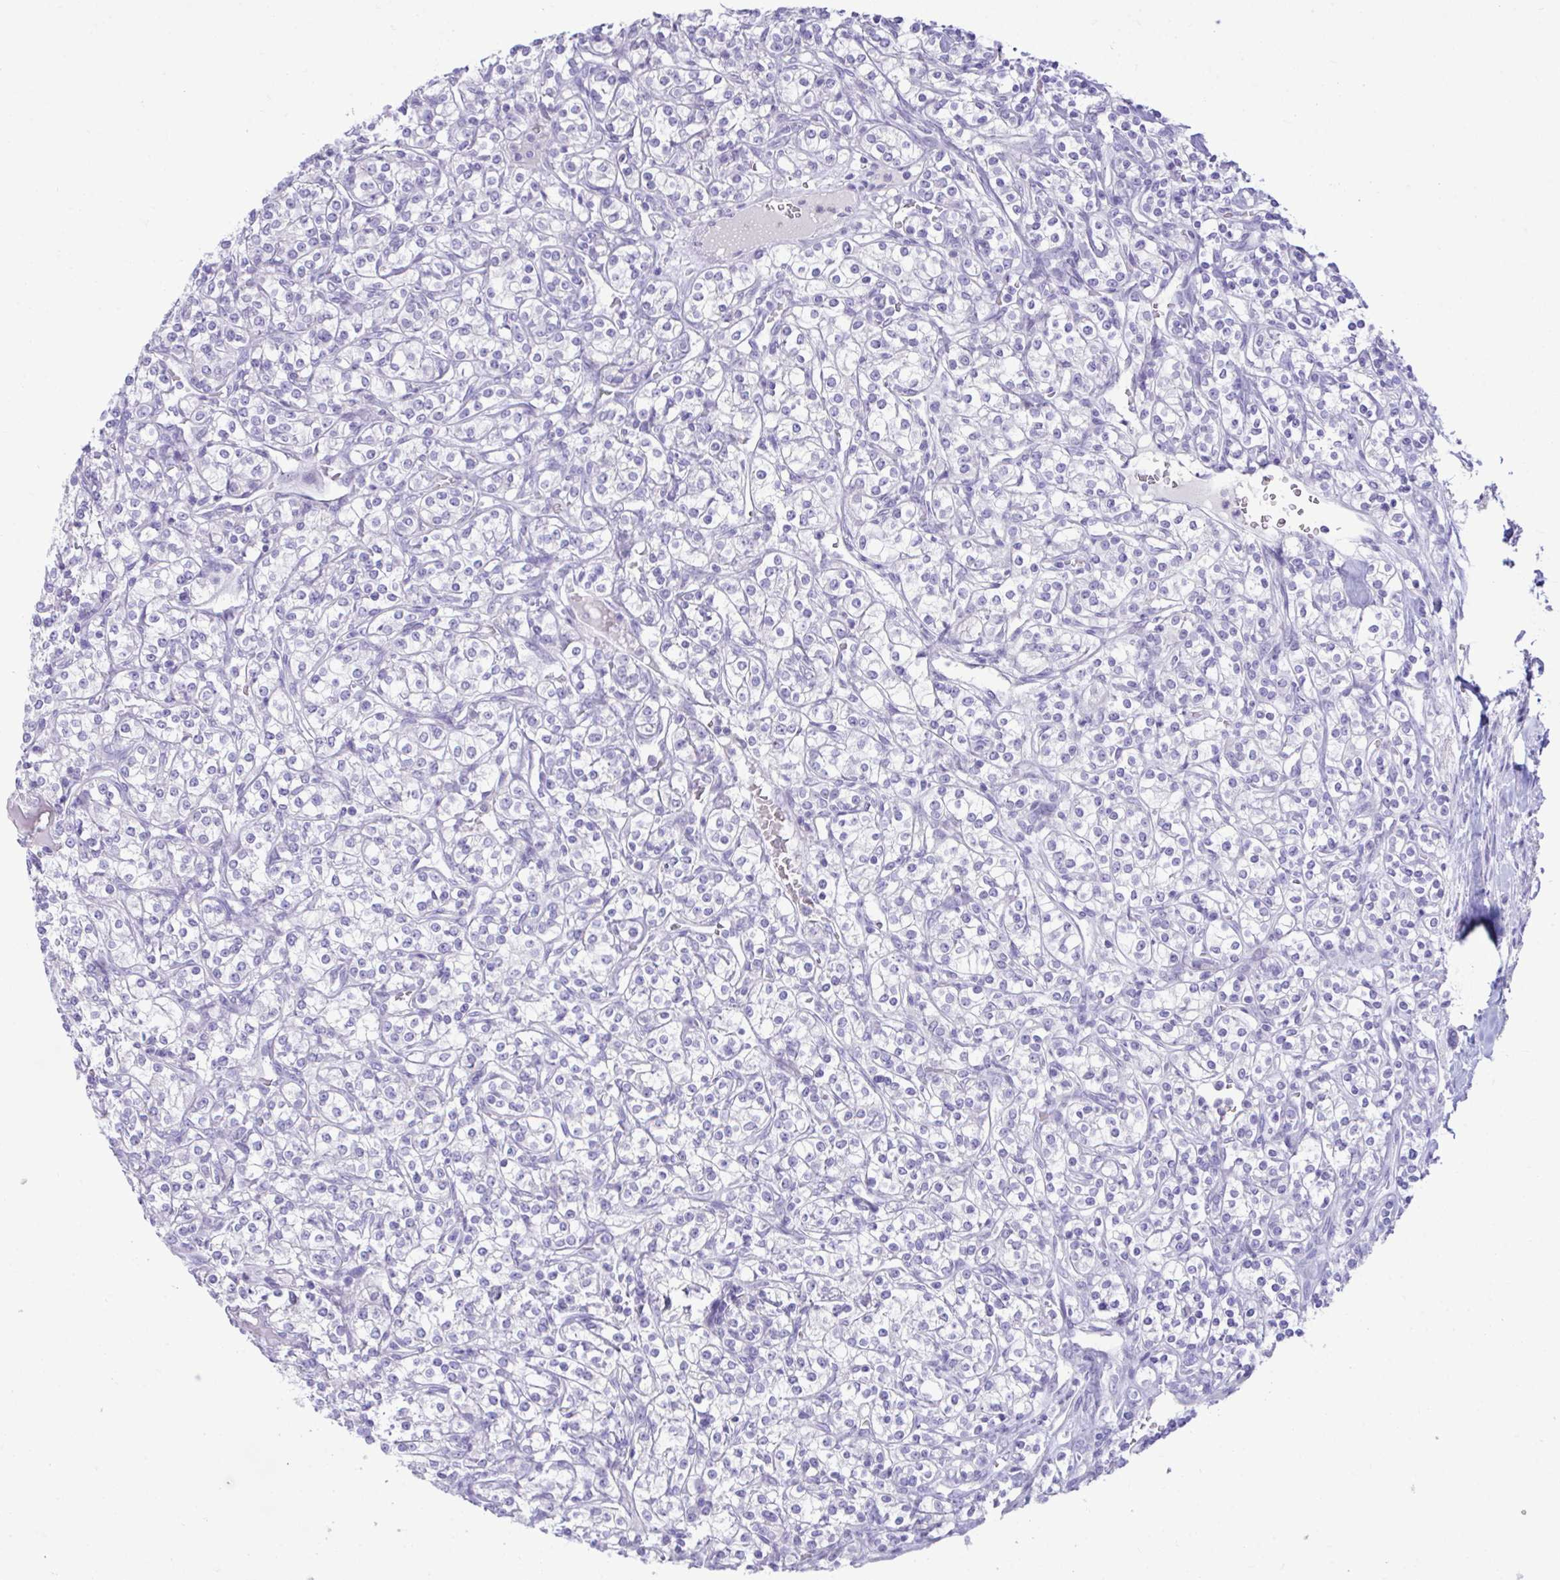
{"staining": {"intensity": "negative", "quantity": "none", "location": "none"}, "tissue": "renal cancer", "cell_type": "Tumor cells", "image_type": "cancer", "snomed": [{"axis": "morphology", "description": "Adenocarcinoma, NOS"}, {"axis": "topography", "description": "Kidney"}], "caption": "High magnification brightfield microscopy of adenocarcinoma (renal) stained with DAB (3,3'-diaminobenzidine) (brown) and counterstained with hematoxylin (blue): tumor cells show no significant expression. The staining was performed using DAB to visualize the protein expression in brown, while the nuclei were stained in blue with hematoxylin (Magnification: 20x).", "gene": "PLEKHH1", "patient": {"sex": "male", "age": 77}}